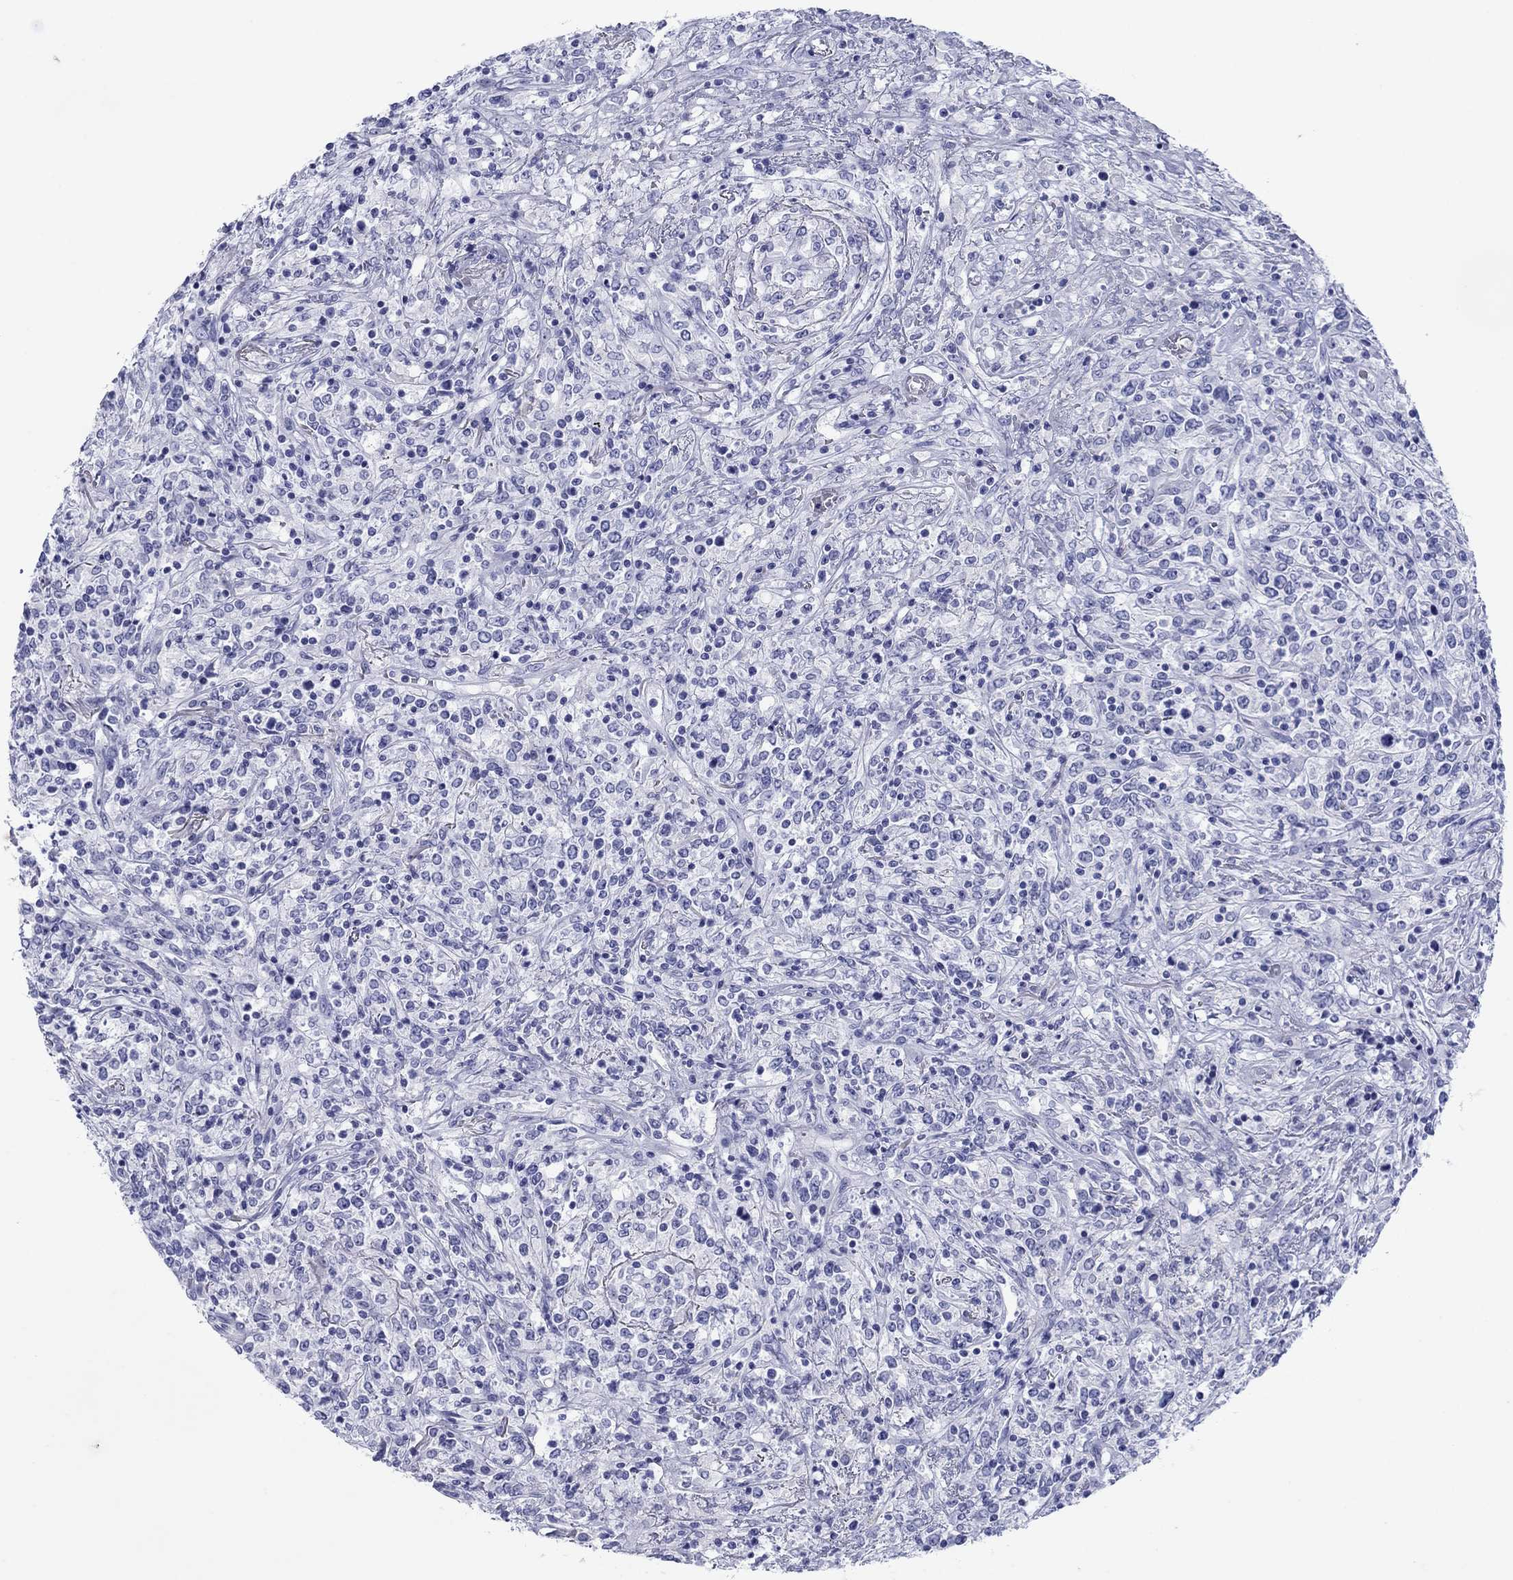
{"staining": {"intensity": "negative", "quantity": "none", "location": "none"}, "tissue": "lymphoma", "cell_type": "Tumor cells", "image_type": "cancer", "snomed": [{"axis": "morphology", "description": "Malignant lymphoma, non-Hodgkin's type, High grade"}, {"axis": "topography", "description": "Lung"}], "caption": "Tumor cells show no significant protein positivity in lymphoma.", "gene": "ATP4A", "patient": {"sex": "male", "age": 79}}